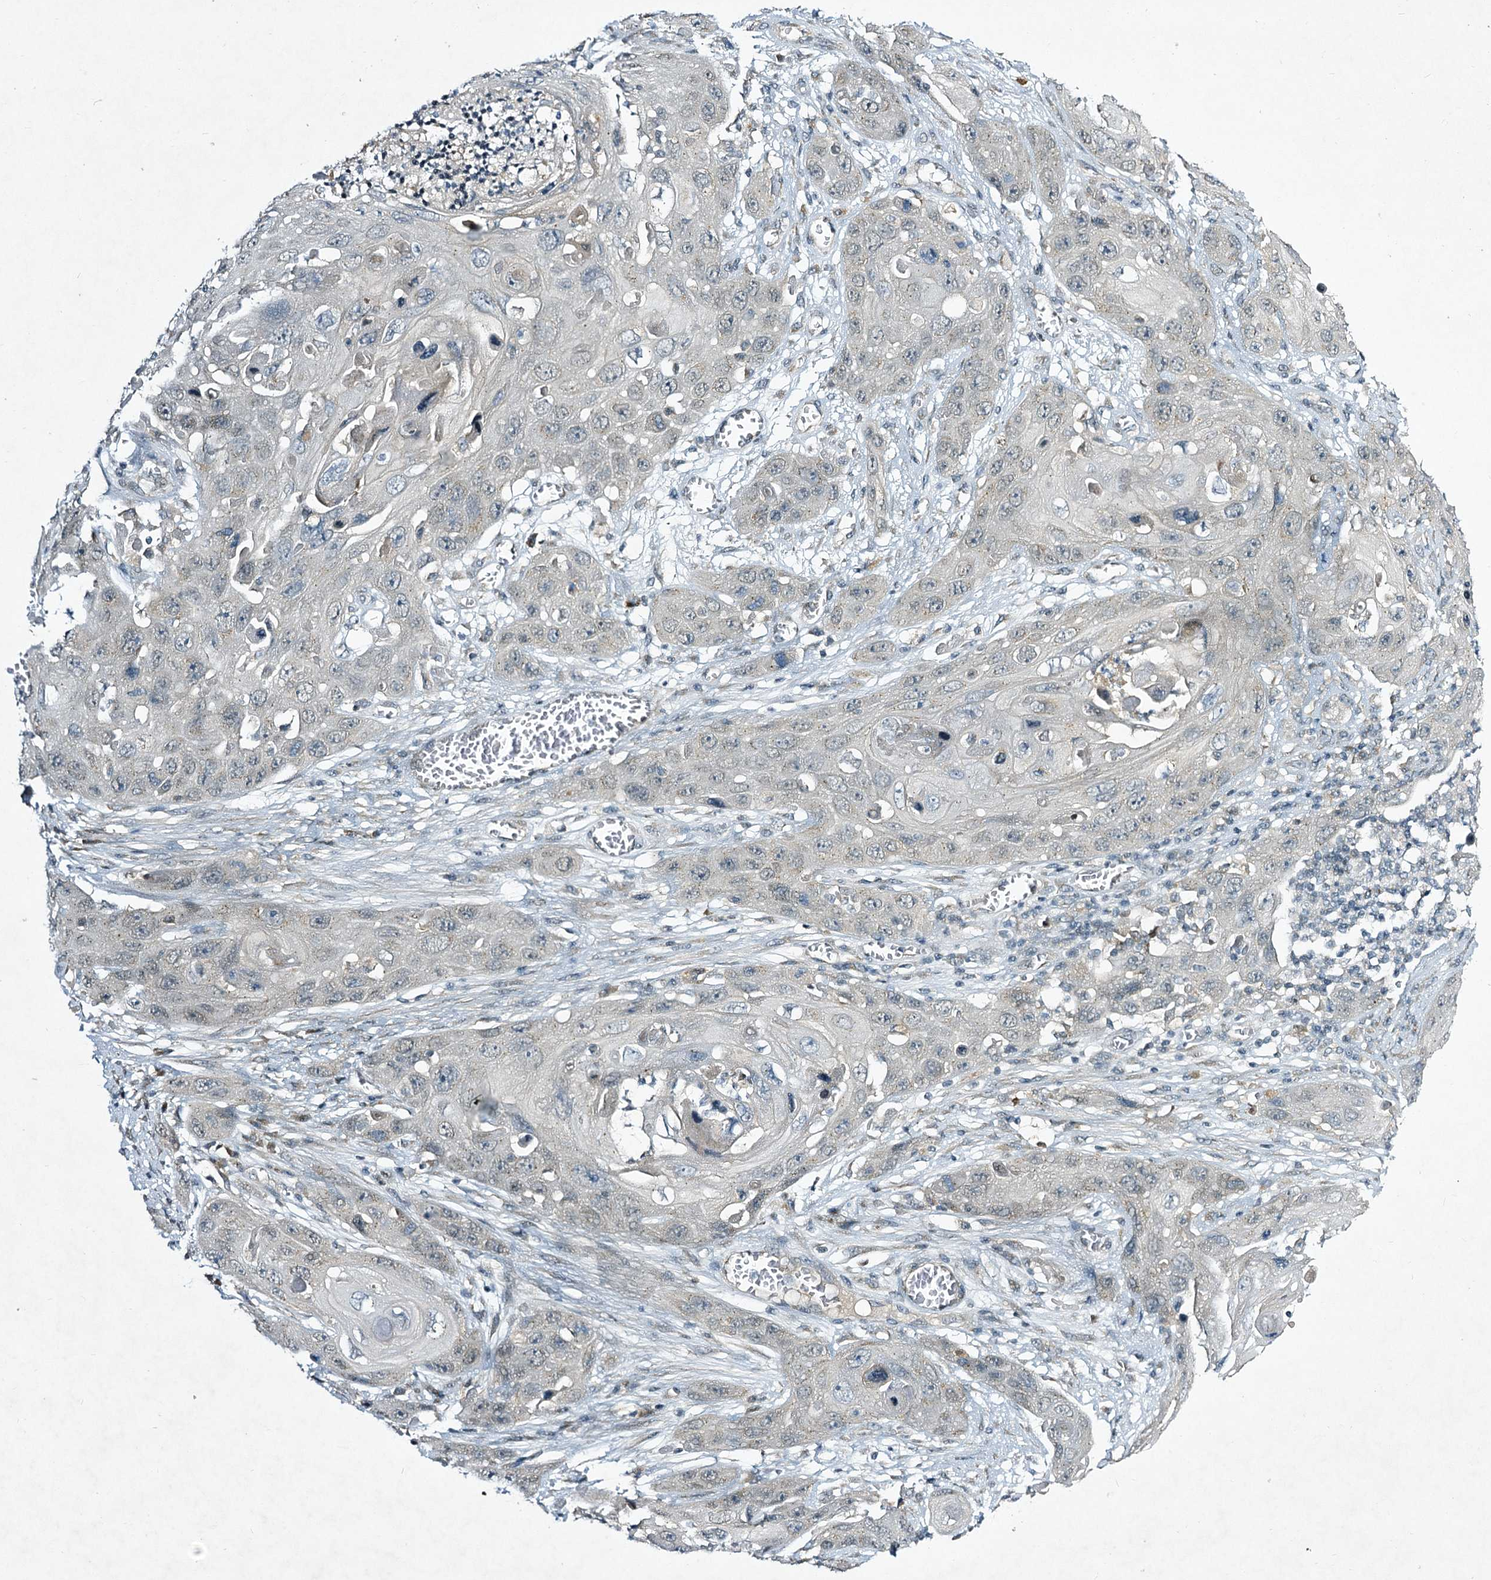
{"staining": {"intensity": "negative", "quantity": "none", "location": "none"}, "tissue": "skin cancer", "cell_type": "Tumor cells", "image_type": "cancer", "snomed": [{"axis": "morphology", "description": "Squamous cell carcinoma, NOS"}, {"axis": "topography", "description": "Skin"}], "caption": "Skin squamous cell carcinoma was stained to show a protein in brown. There is no significant staining in tumor cells.", "gene": "STAP1", "patient": {"sex": "male", "age": 55}}